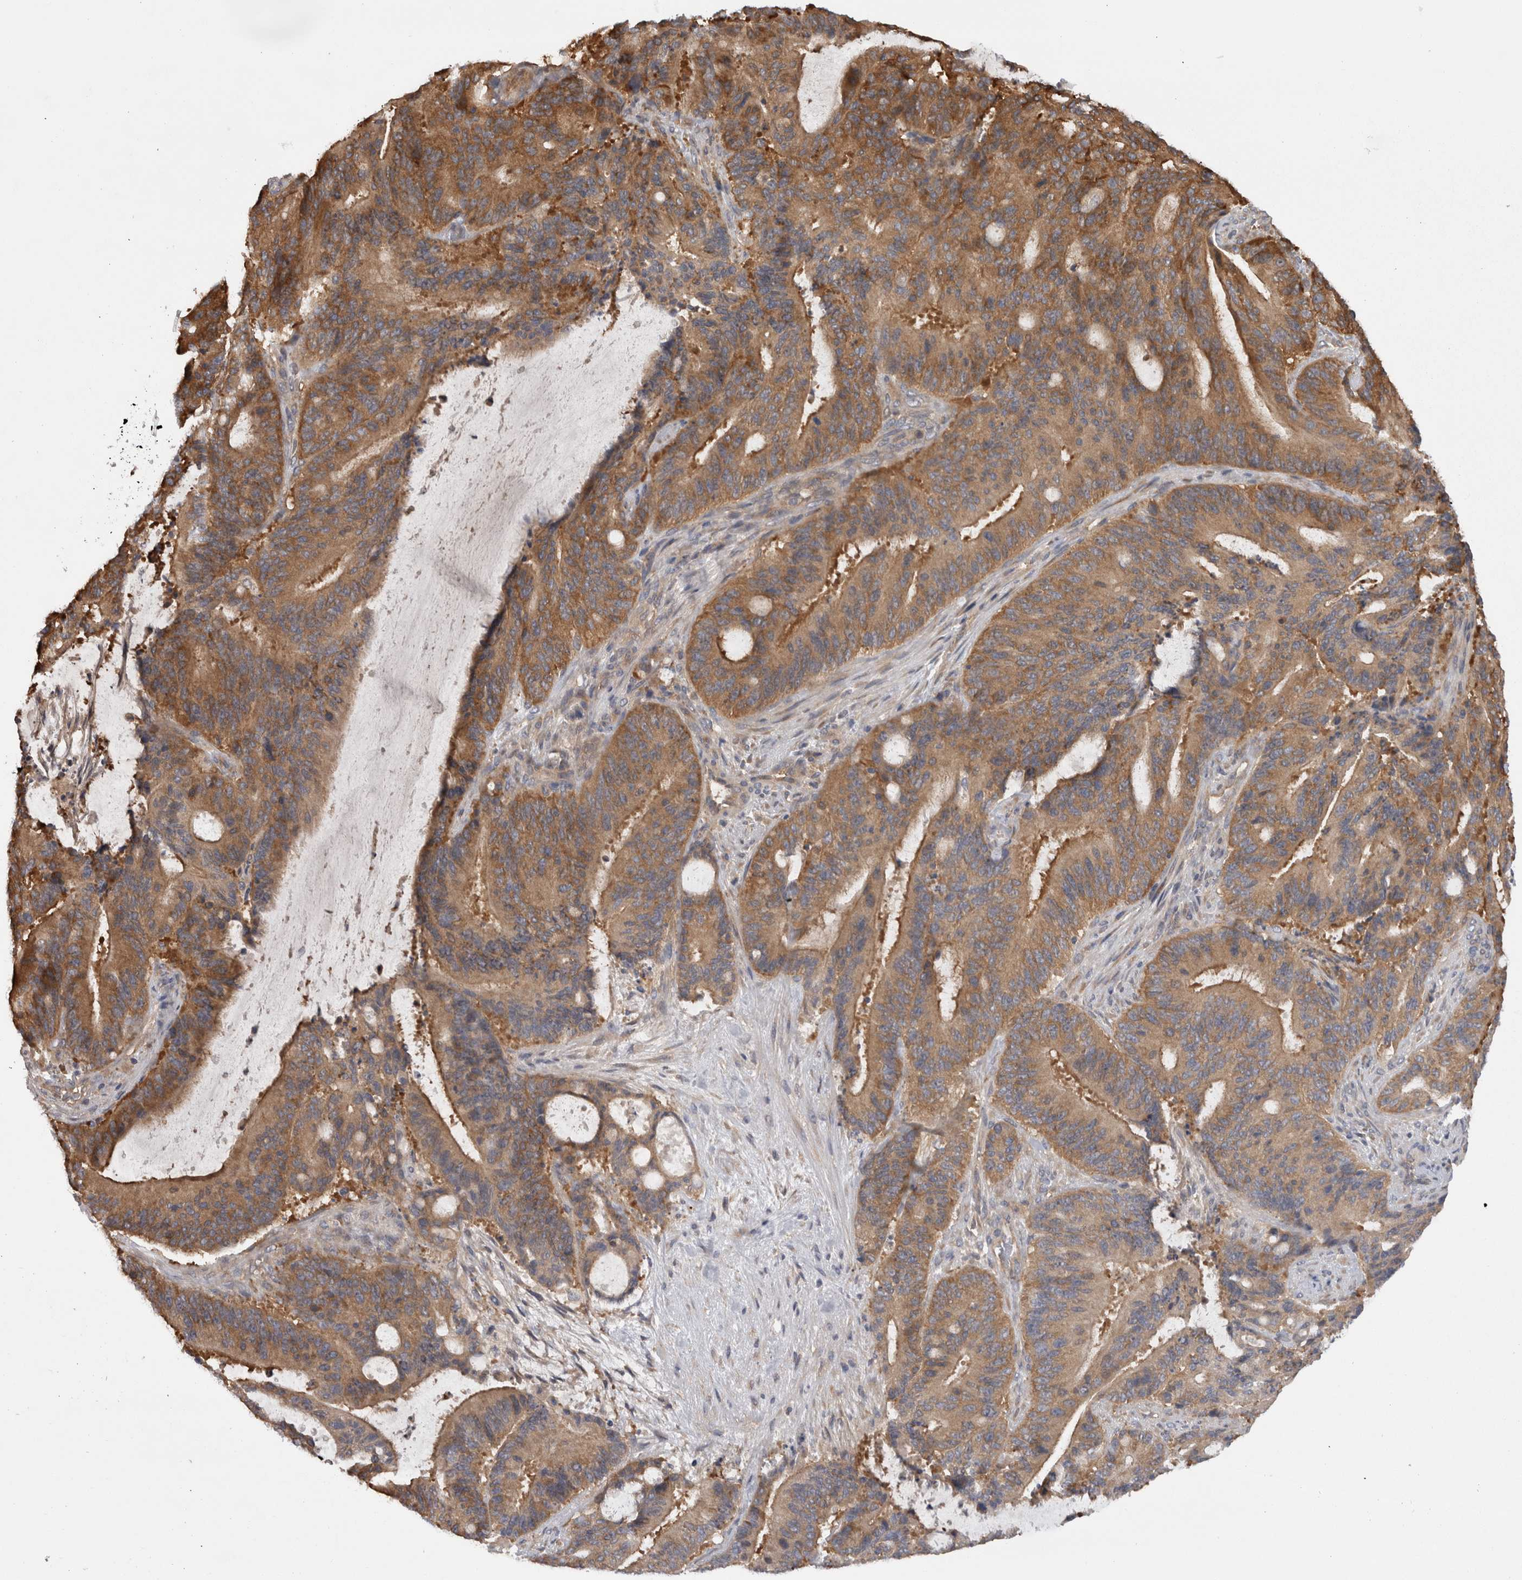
{"staining": {"intensity": "moderate", "quantity": ">75%", "location": "cytoplasmic/membranous"}, "tissue": "liver cancer", "cell_type": "Tumor cells", "image_type": "cancer", "snomed": [{"axis": "morphology", "description": "Normal tissue, NOS"}, {"axis": "morphology", "description": "Cholangiocarcinoma"}, {"axis": "topography", "description": "Liver"}, {"axis": "topography", "description": "Peripheral nerve tissue"}], "caption": "Immunohistochemistry micrograph of neoplastic tissue: human cholangiocarcinoma (liver) stained using IHC exhibits medium levels of moderate protein expression localized specifically in the cytoplasmic/membranous of tumor cells, appearing as a cytoplasmic/membranous brown color.", "gene": "SMCR8", "patient": {"sex": "female", "age": 73}}